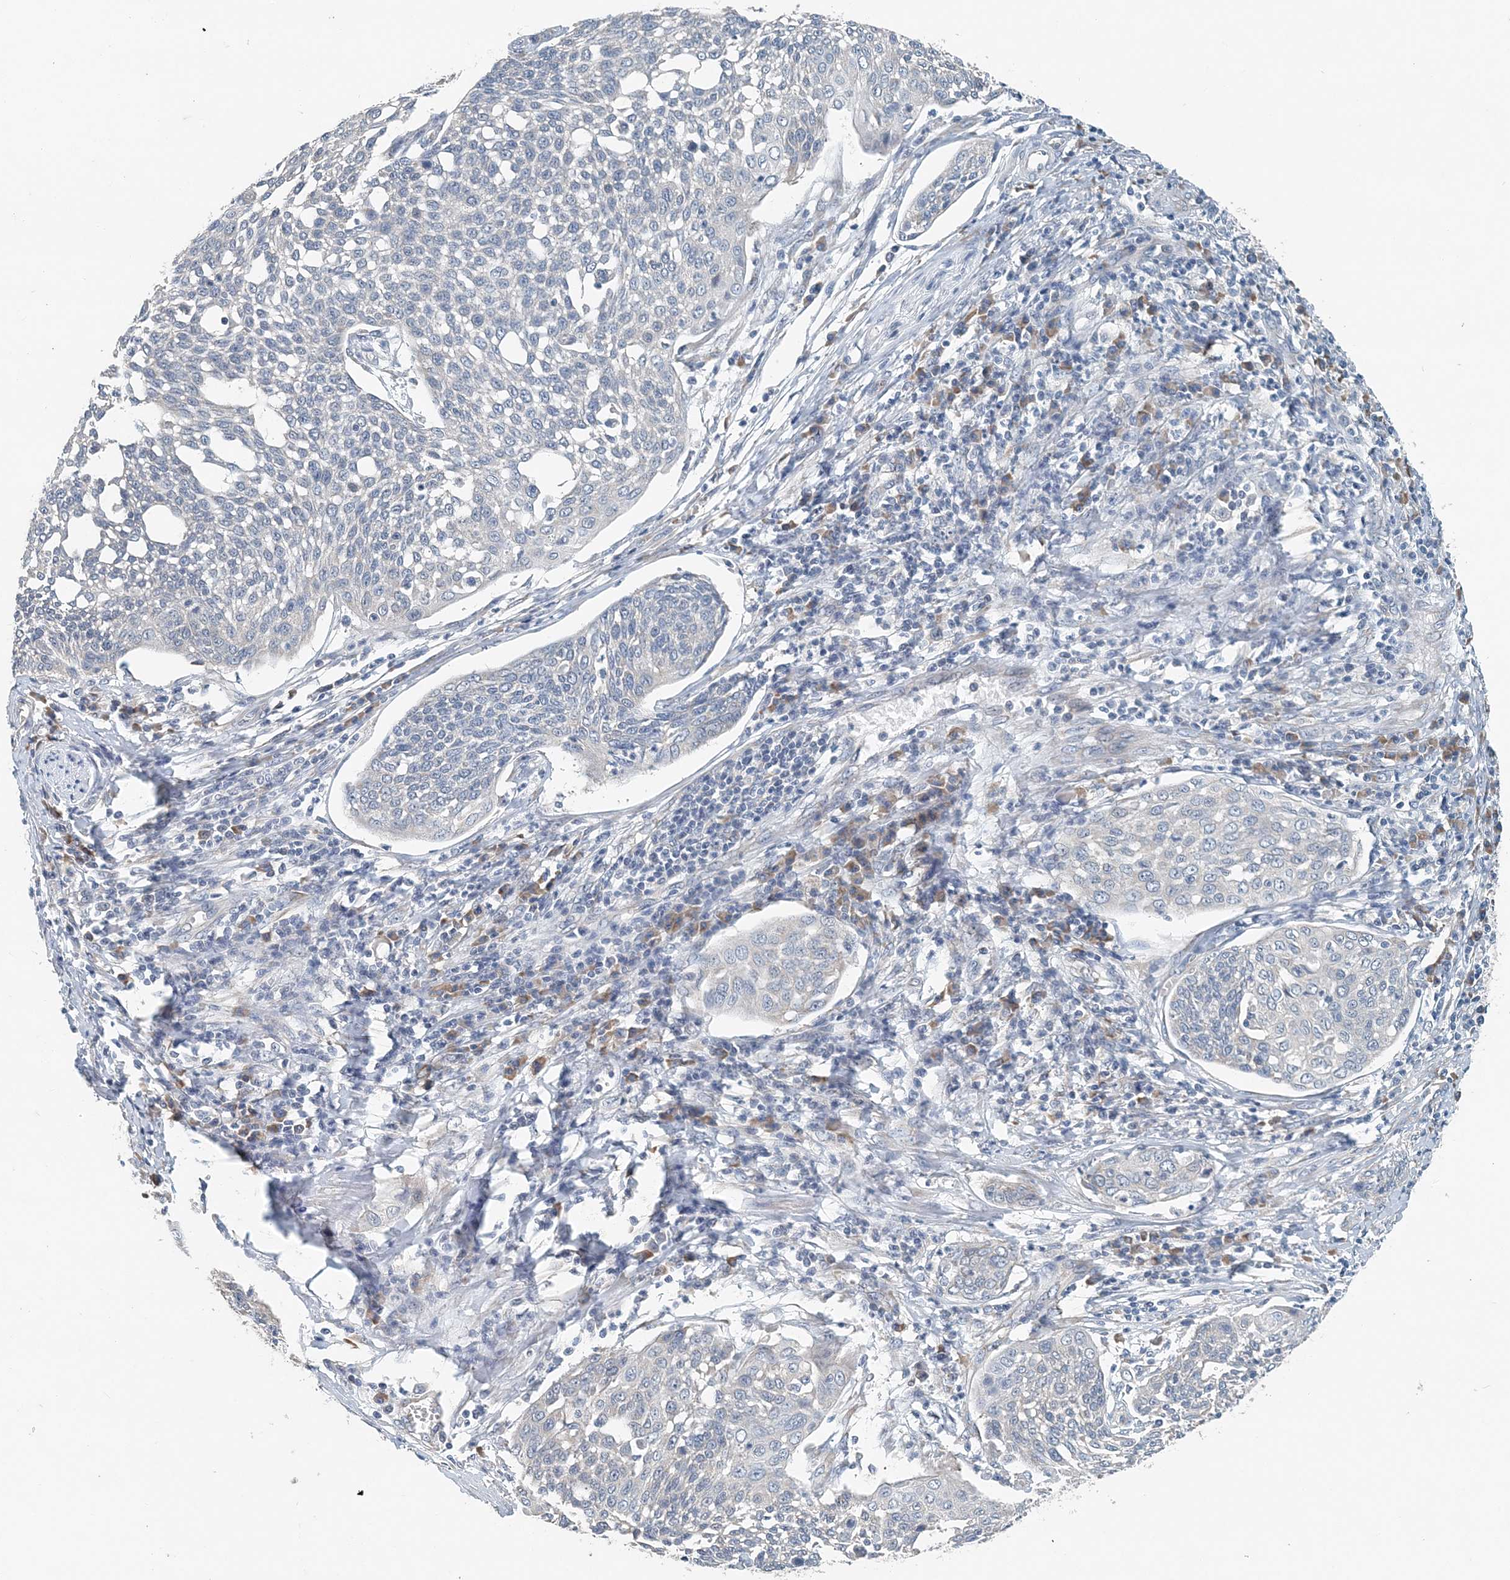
{"staining": {"intensity": "negative", "quantity": "none", "location": "none"}, "tissue": "cervical cancer", "cell_type": "Tumor cells", "image_type": "cancer", "snomed": [{"axis": "morphology", "description": "Squamous cell carcinoma, NOS"}, {"axis": "topography", "description": "Cervix"}], "caption": "This is an immunohistochemistry (IHC) histopathology image of cervical squamous cell carcinoma. There is no positivity in tumor cells.", "gene": "EEF1A2", "patient": {"sex": "female", "age": 34}}